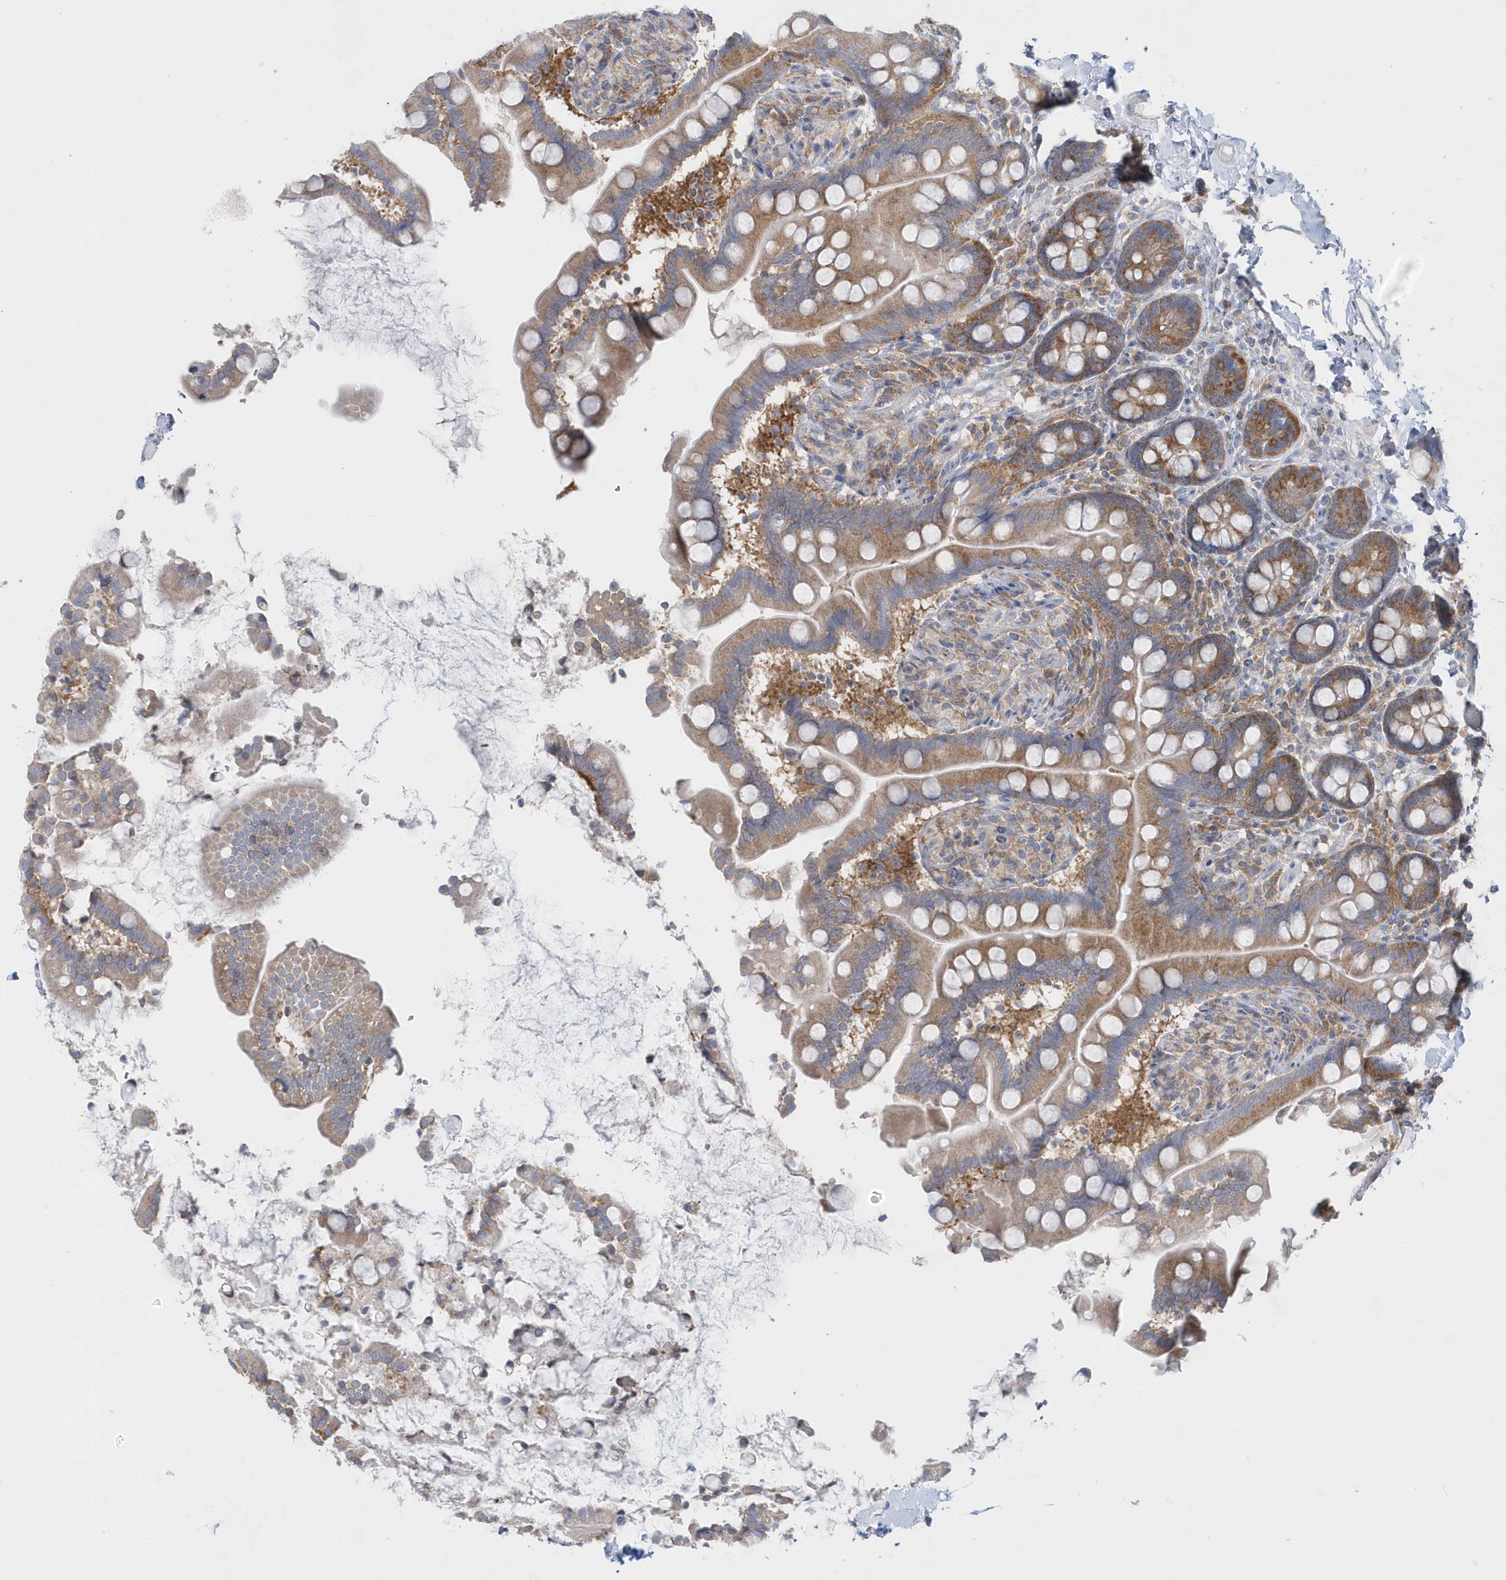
{"staining": {"intensity": "moderate", "quantity": ">75%", "location": "cytoplasmic/membranous"}, "tissue": "small intestine", "cell_type": "Glandular cells", "image_type": "normal", "snomed": [{"axis": "morphology", "description": "Normal tissue, NOS"}, {"axis": "topography", "description": "Small intestine"}], "caption": "Glandular cells demonstrate medium levels of moderate cytoplasmic/membranous staining in approximately >75% of cells in unremarkable small intestine. The staining is performed using DAB brown chromogen to label protein expression. The nuclei are counter-stained blue using hematoxylin.", "gene": "EIF3C", "patient": {"sex": "female", "age": 64}}